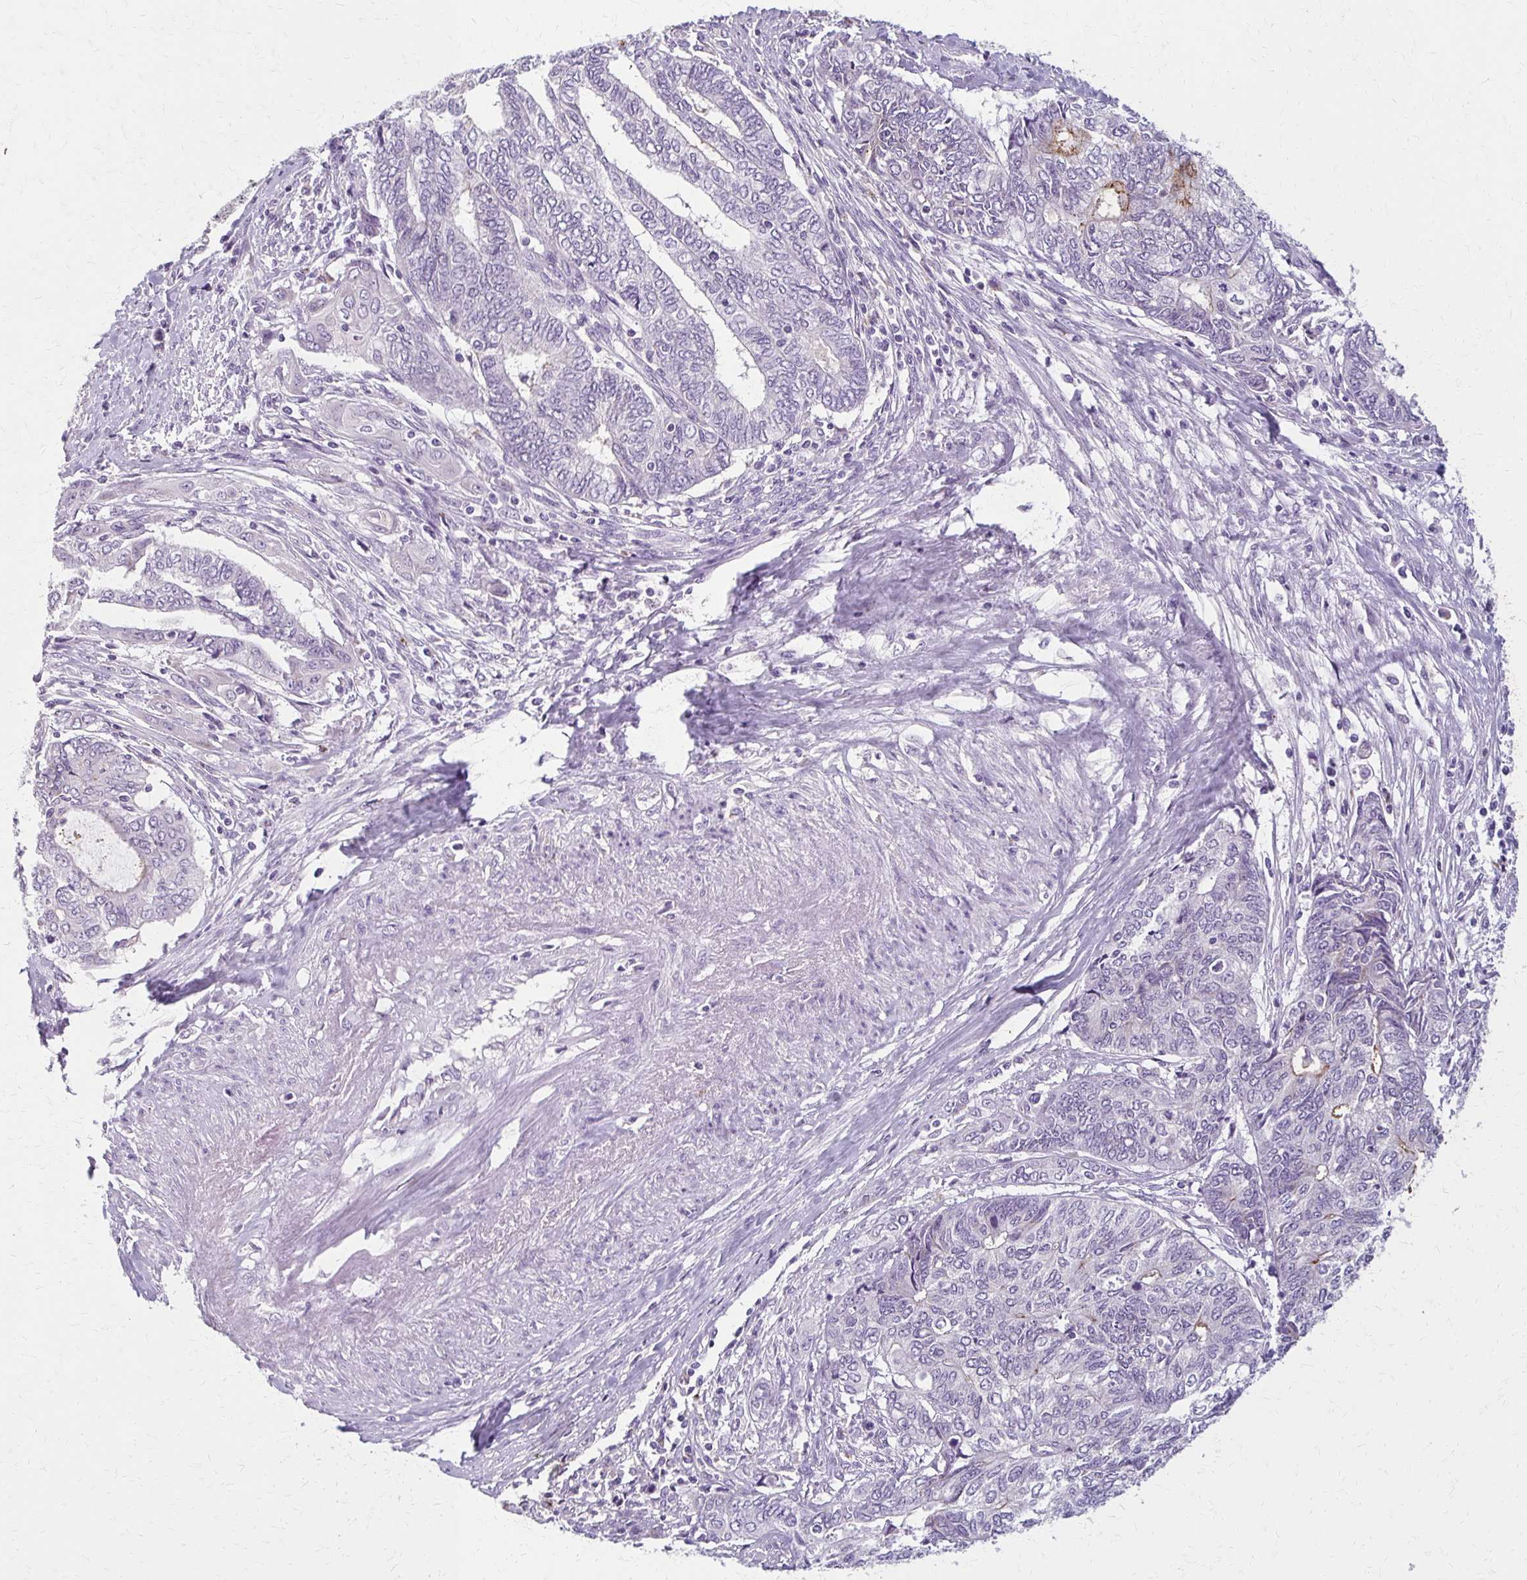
{"staining": {"intensity": "moderate", "quantity": "<25%", "location": "cytoplasmic/membranous"}, "tissue": "endometrial cancer", "cell_type": "Tumor cells", "image_type": "cancer", "snomed": [{"axis": "morphology", "description": "Adenocarcinoma, NOS"}, {"axis": "topography", "description": "Uterus"}, {"axis": "topography", "description": "Endometrium"}], "caption": "Moderate cytoplasmic/membranous positivity is present in about <25% of tumor cells in endometrial cancer.", "gene": "BBS12", "patient": {"sex": "female", "age": 70}}